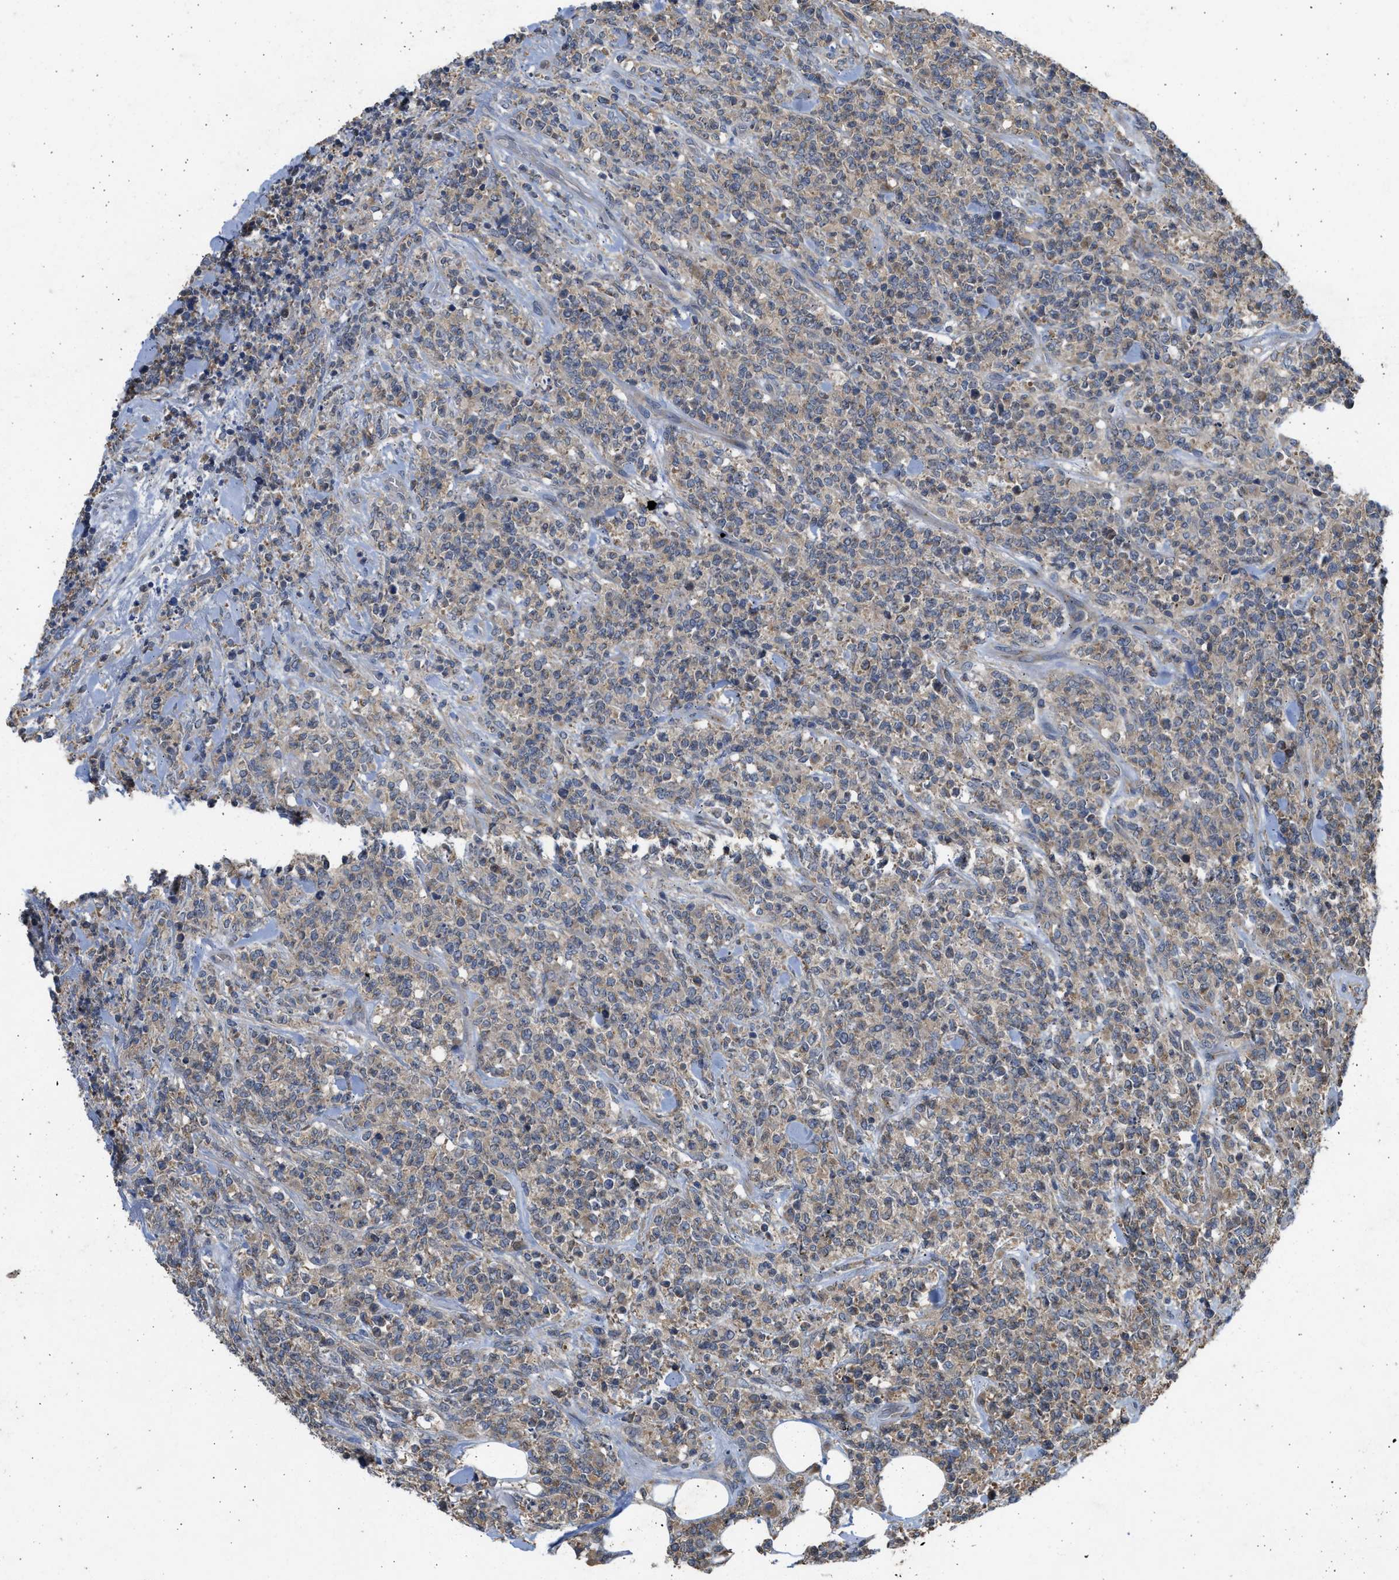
{"staining": {"intensity": "weak", "quantity": "25%-75%", "location": "cytoplasmic/membranous"}, "tissue": "lymphoma", "cell_type": "Tumor cells", "image_type": "cancer", "snomed": [{"axis": "morphology", "description": "Malignant lymphoma, non-Hodgkin's type, High grade"}, {"axis": "topography", "description": "Soft tissue"}], "caption": "High-magnification brightfield microscopy of lymphoma stained with DAB (3,3'-diaminobenzidine) (brown) and counterstained with hematoxylin (blue). tumor cells exhibit weak cytoplasmic/membranous staining is present in approximately25%-75% of cells.", "gene": "CYP1A1", "patient": {"sex": "male", "age": 18}}